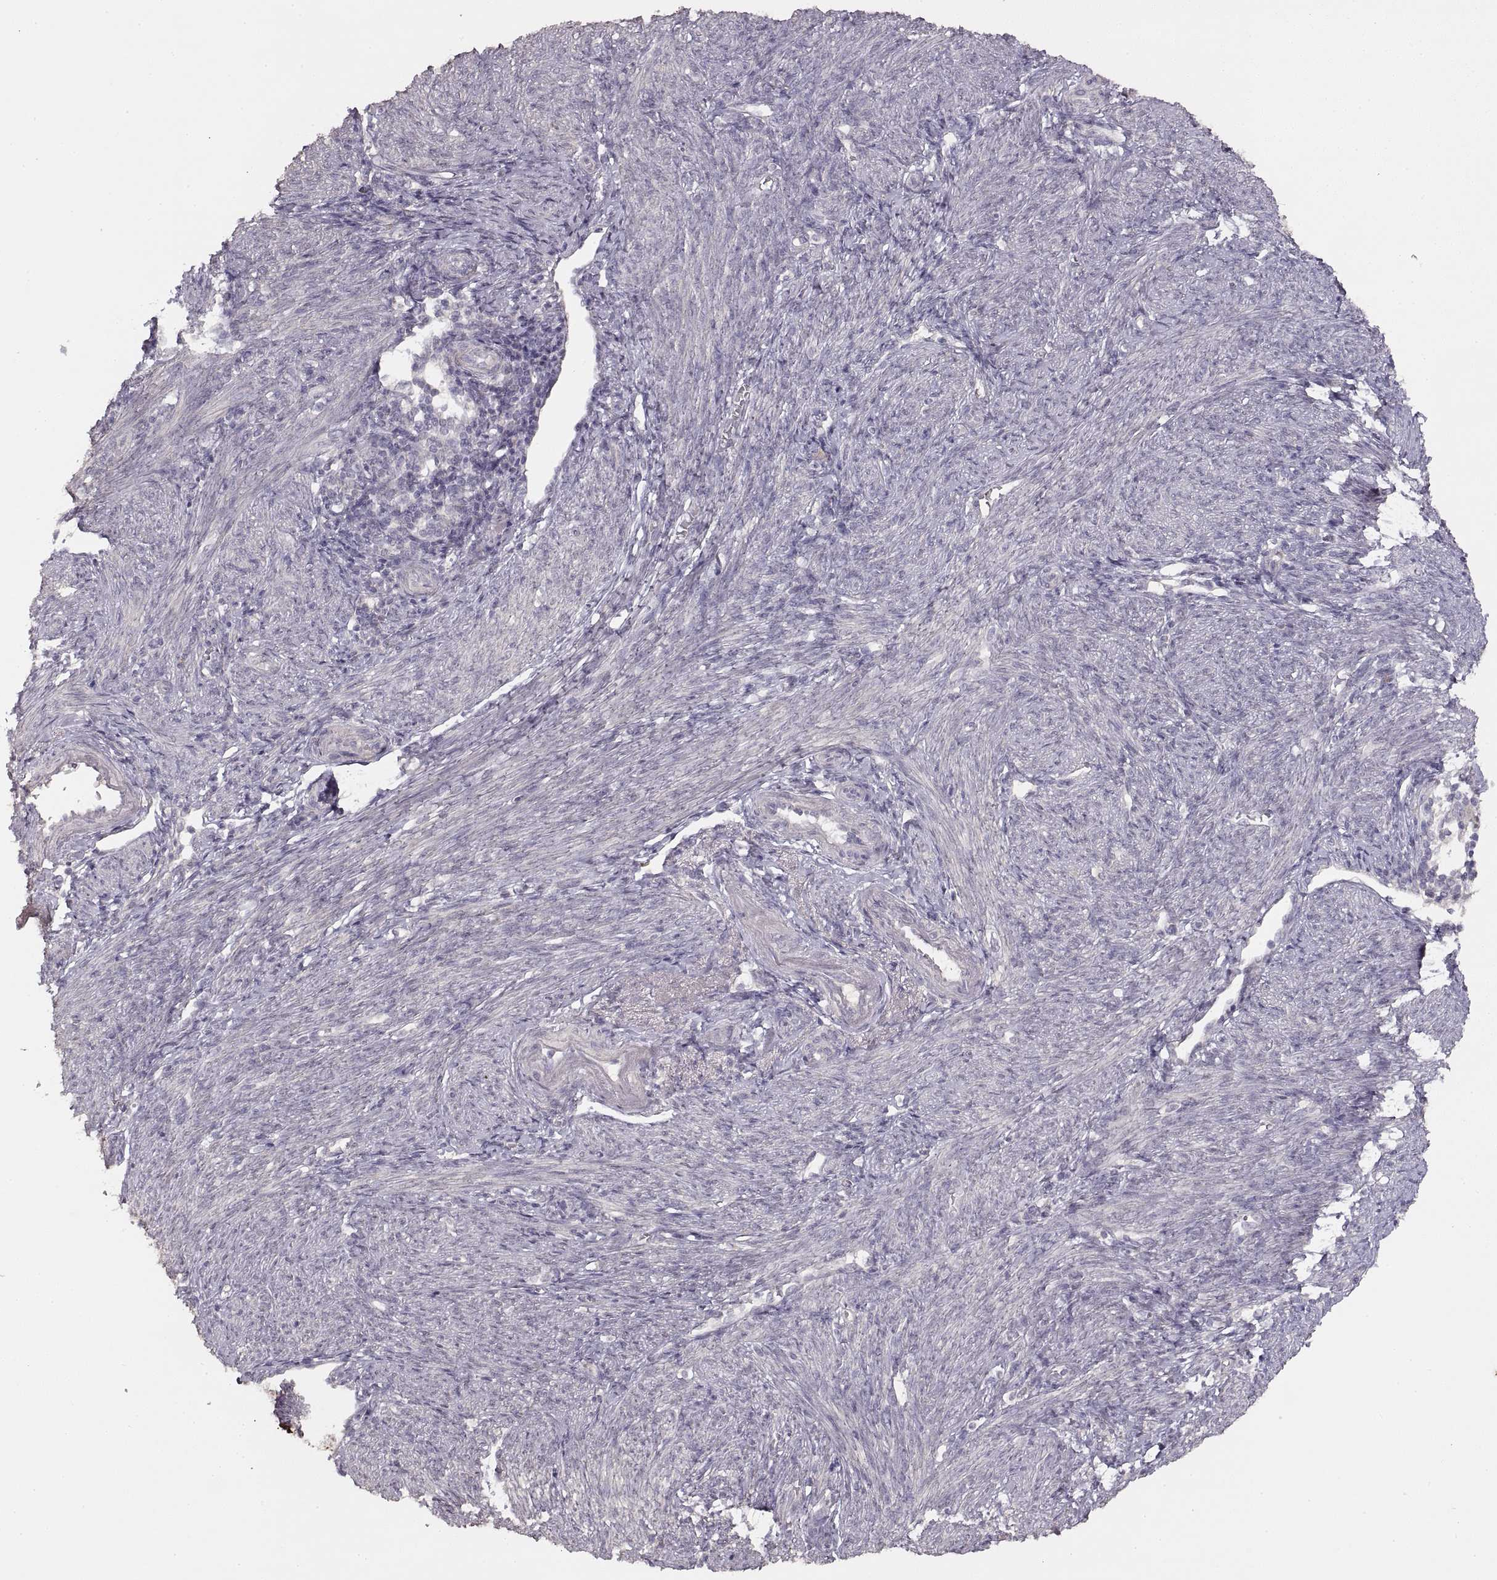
{"staining": {"intensity": "moderate", "quantity": "<25%", "location": "cytoplasmic/membranous"}, "tissue": "endometrial cancer", "cell_type": "Tumor cells", "image_type": "cancer", "snomed": [{"axis": "morphology", "description": "Adenocarcinoma, NOS"}, {"axis": "topography", "description": "Endometrium"}], "caption": "Human endometrial cancer (adenocarcinoma) stained with a protein marker displays moderate staining in tumor cells.", "gene": "LAMC2", "patient": {"sex": "female", "age": 57}}